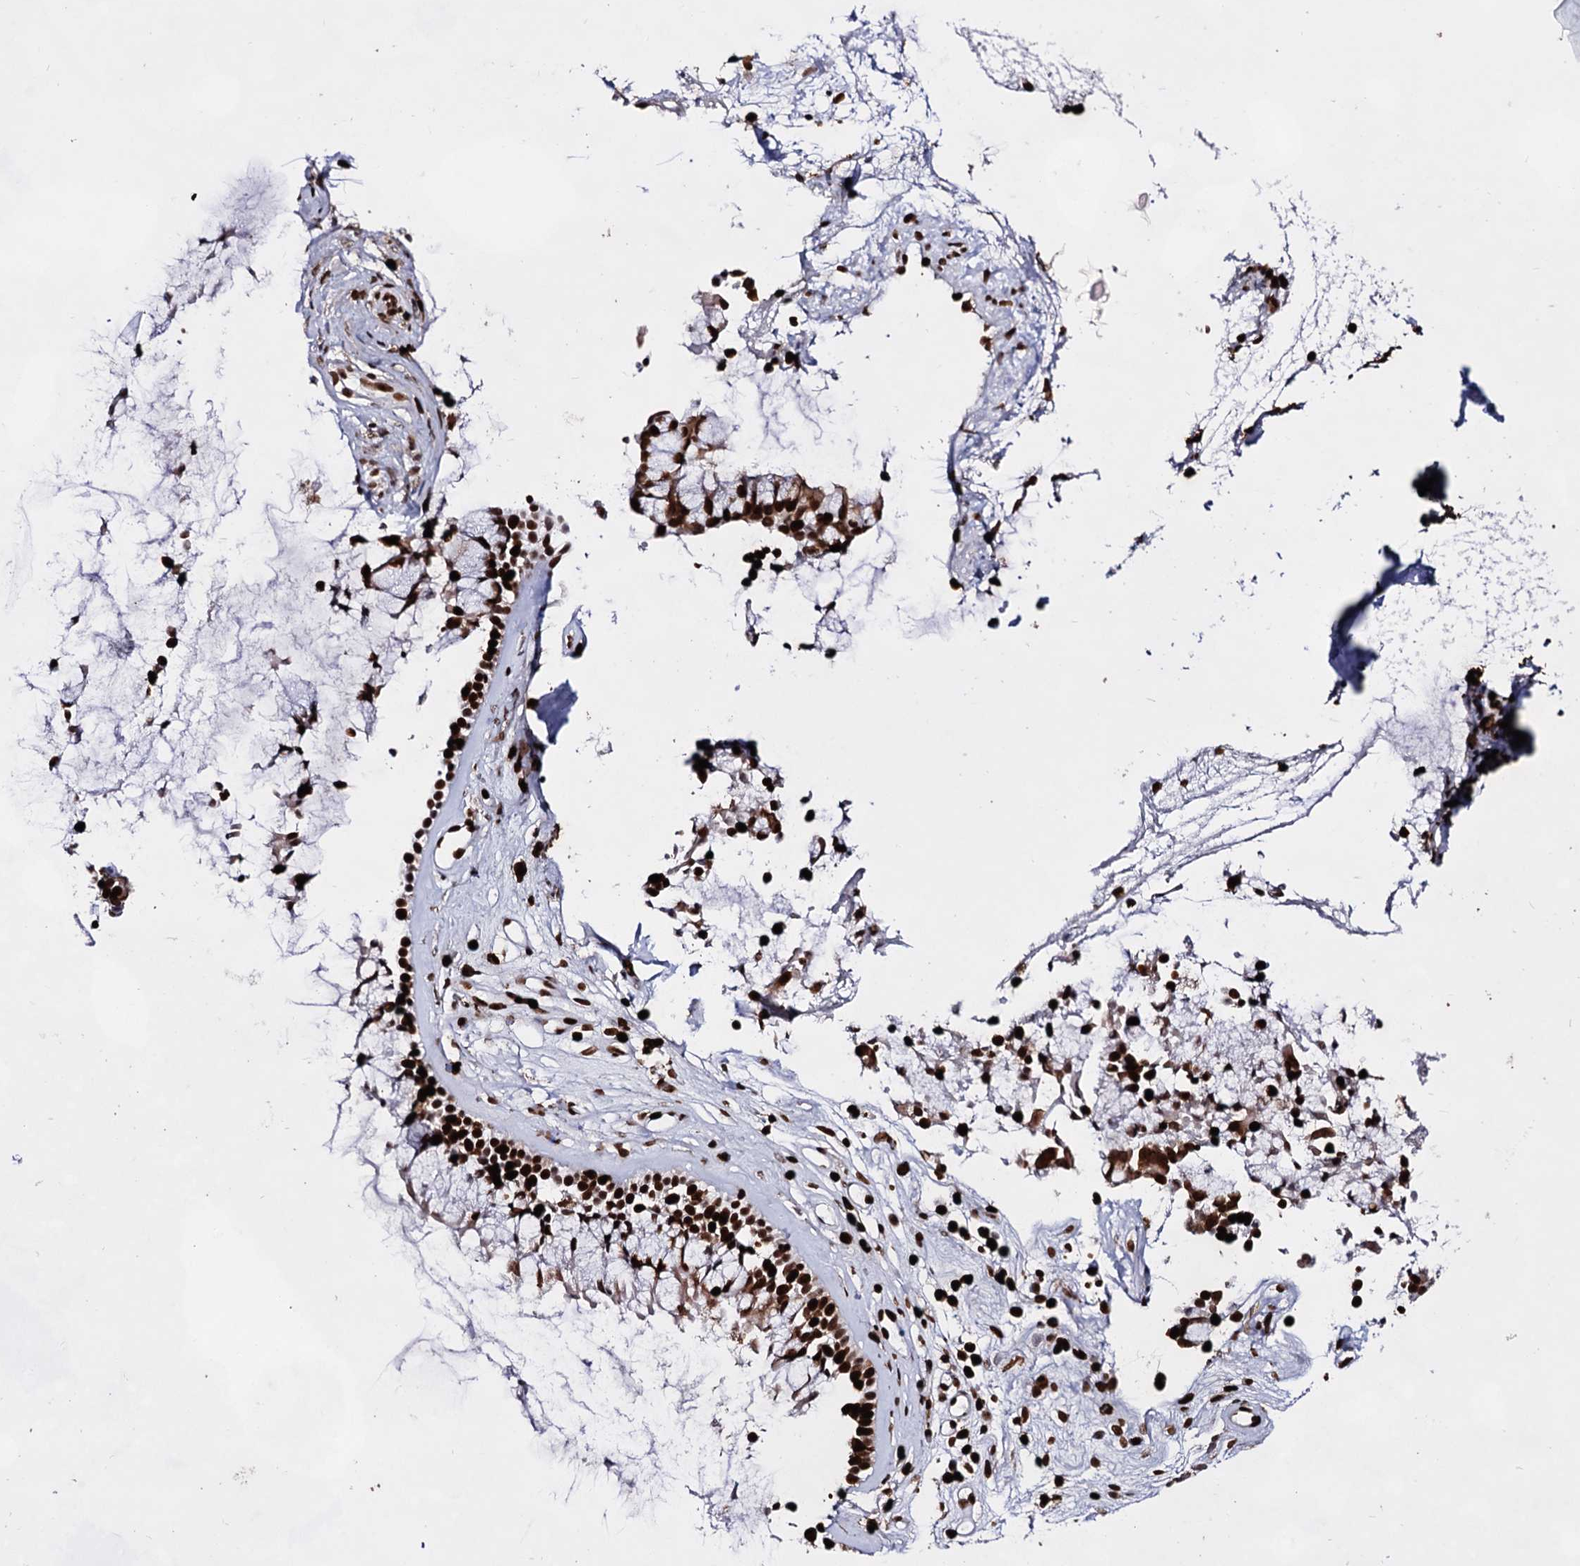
{"staining": {"intensity": "strong", "quantity": ">75%", "location": "nuclear"}, "tissue": "nasopharynx", "cell_type": "Respiratory epithelial cells", "image_type": "normal", "snomed": [{"axis": "morphology", "description": "Normal tissue, NOS"}, {"axis": "morphology", "description": "Inflammation, NOS"}, {"axis": "topography", "description": "Nasopharynx"}], "caption": "High-power microscopy captured an IHC image of normal nasopharynx, revealing strong nuclear staining in about >75% of respiratory epithelial cells.", "gene": "HMGB2", "patient": {"sex": "male", "age": 29}}